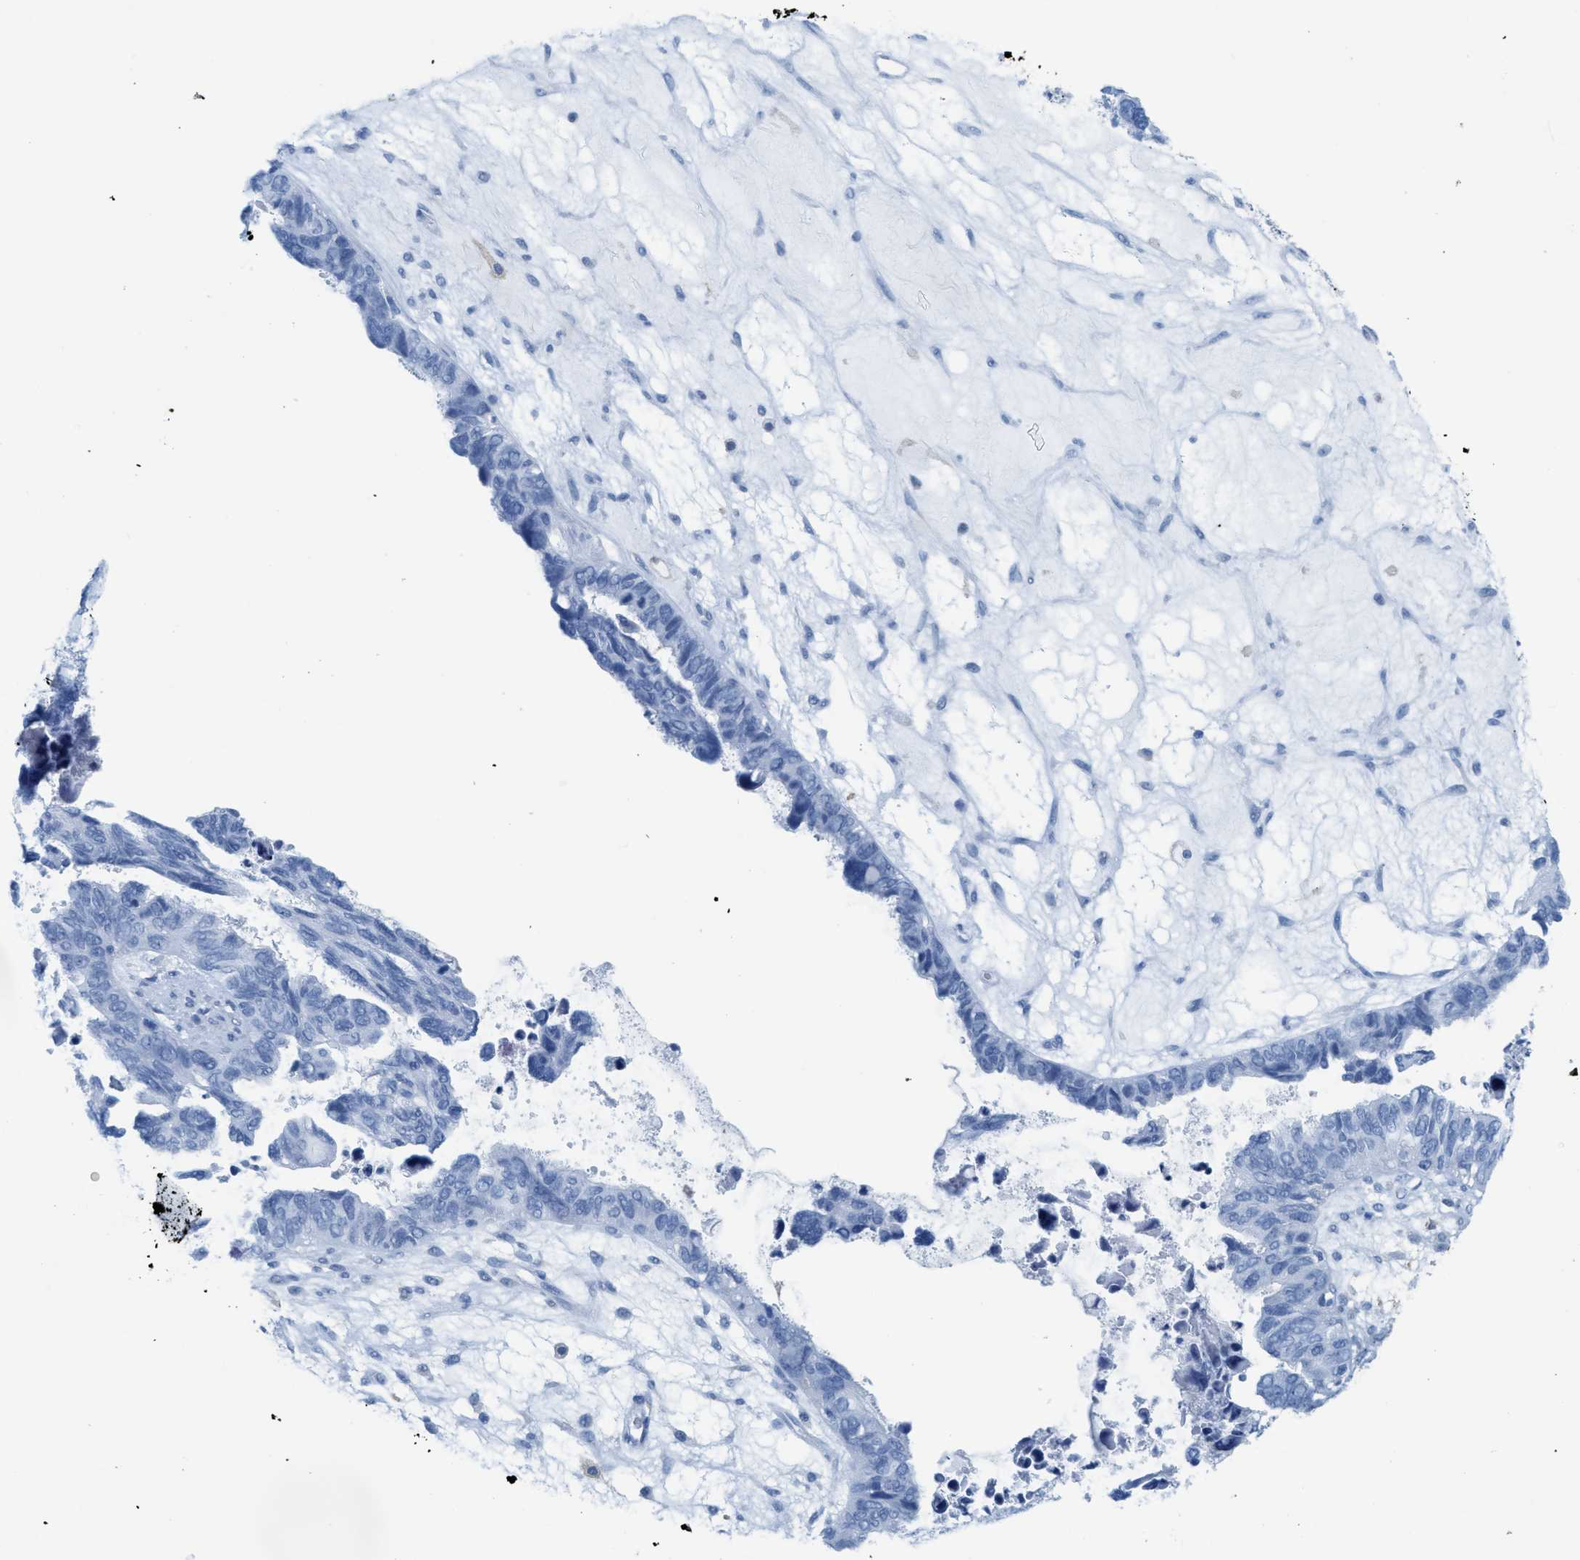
{"staining": {"intensity": "negative", "quantity": "none", "location": "none"}, "tissue": "ovarian cancer", "cell_type": "Tumor cells", "image_type": "cancer", "snomed": [{"axis": "morphology", "description": "Cystadenocarcinoma, serous, NOS"}, {"axis": "topography", "description": "Ovary"}], "caption": "Immunohistochemistry (IHC) image of neoplastic tissue: human ovarian cancer stained with DAB (3,3'-diaminobenzidine) shows no significant protein staining in tumor cells.", "gene": "ASGR1", "patient": {"sex": "female", "age": 79}}